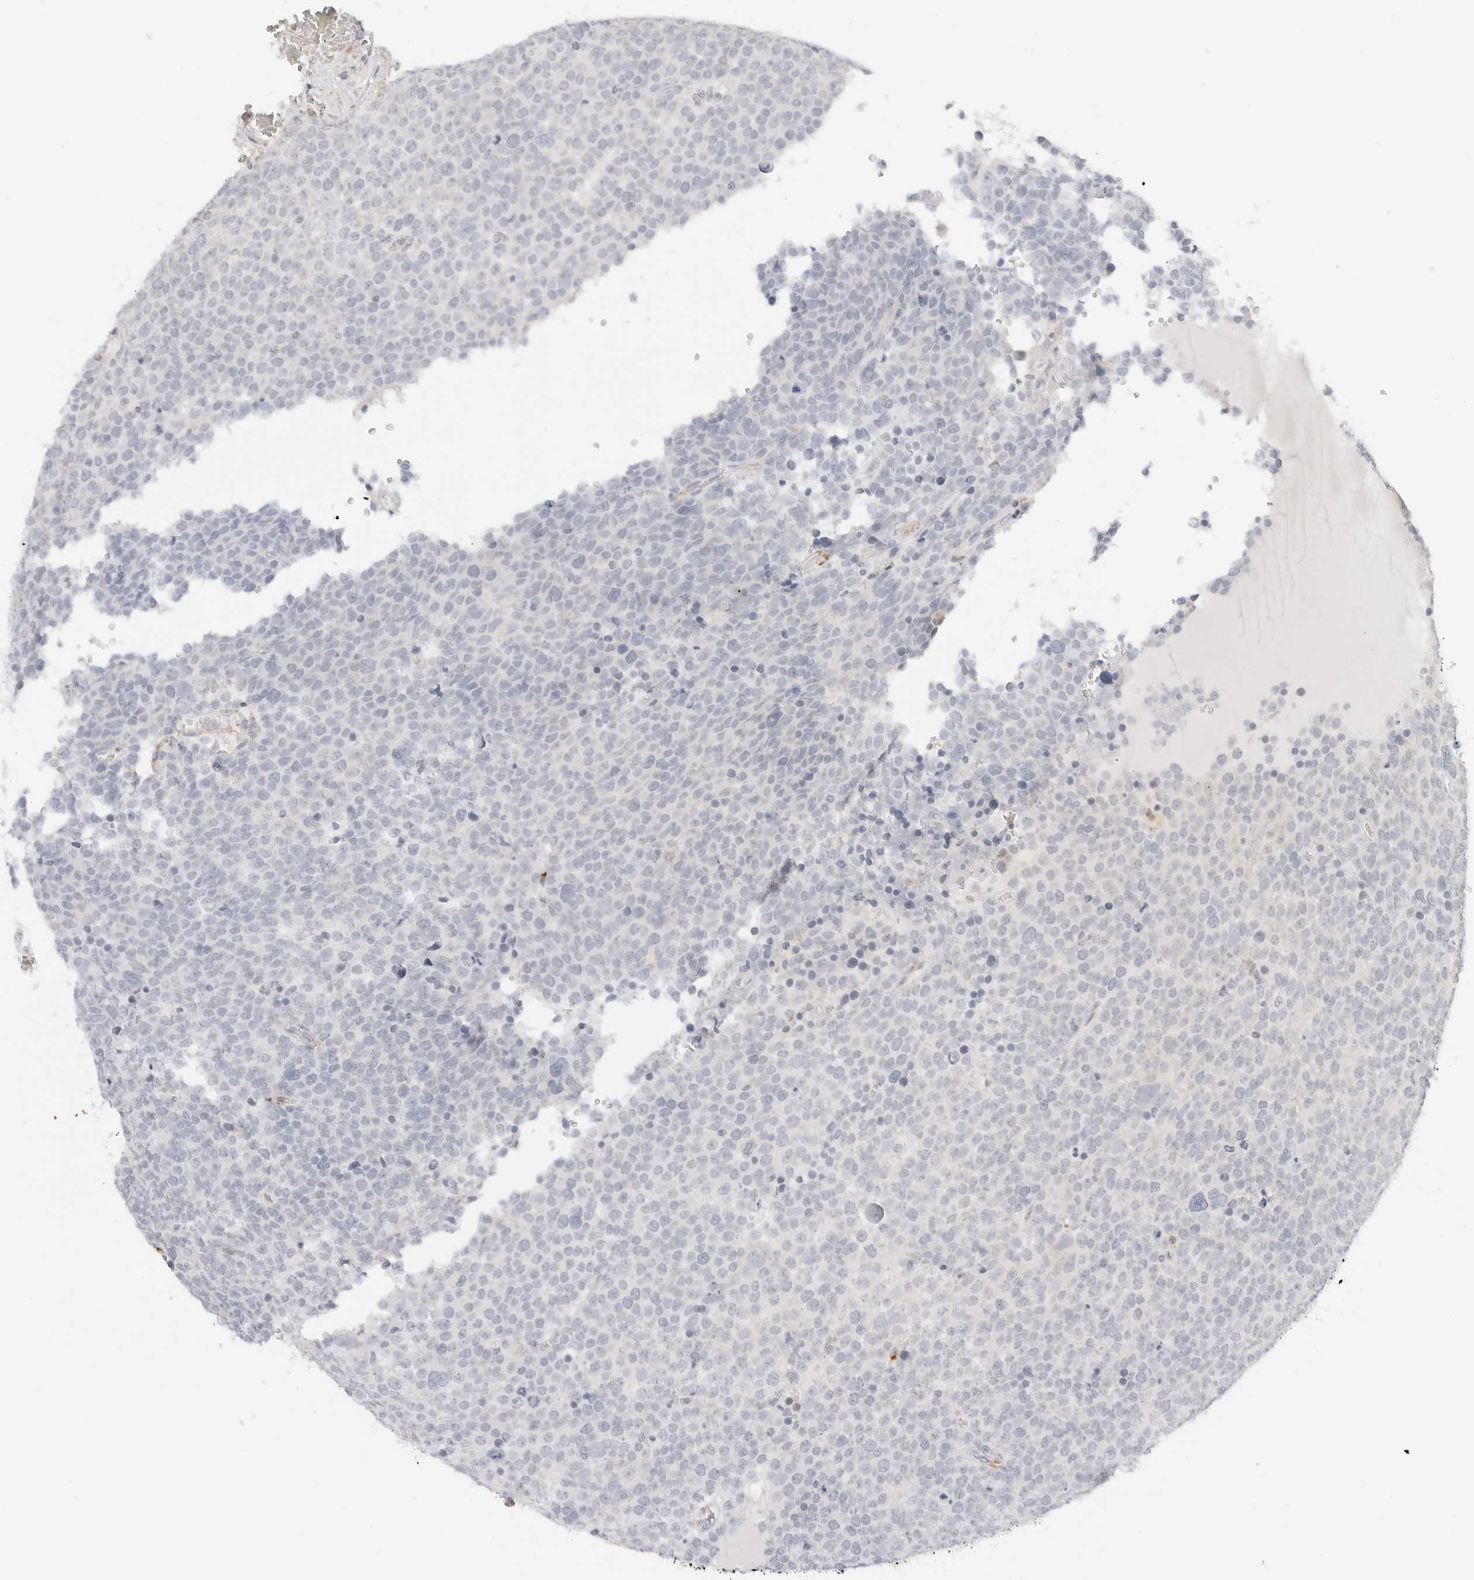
{"staining": {"intensity": "negative", "quantity": "none", "location": "none"}, "tissue": "testis cancer", "cell_type": "Tumor cells", "image_type": "cancer", "snomed": [{"axis": "morphology", "description": "Seminoma, NOS"}, {"axis": "topography", "description": "Testis"}], "caption": "Immunohistochemistry (IHC) of testis cancer reveals no positivity in tumor cells.", "gene": "PCDH19", "patient": {"sex": "male", "age": 71}}